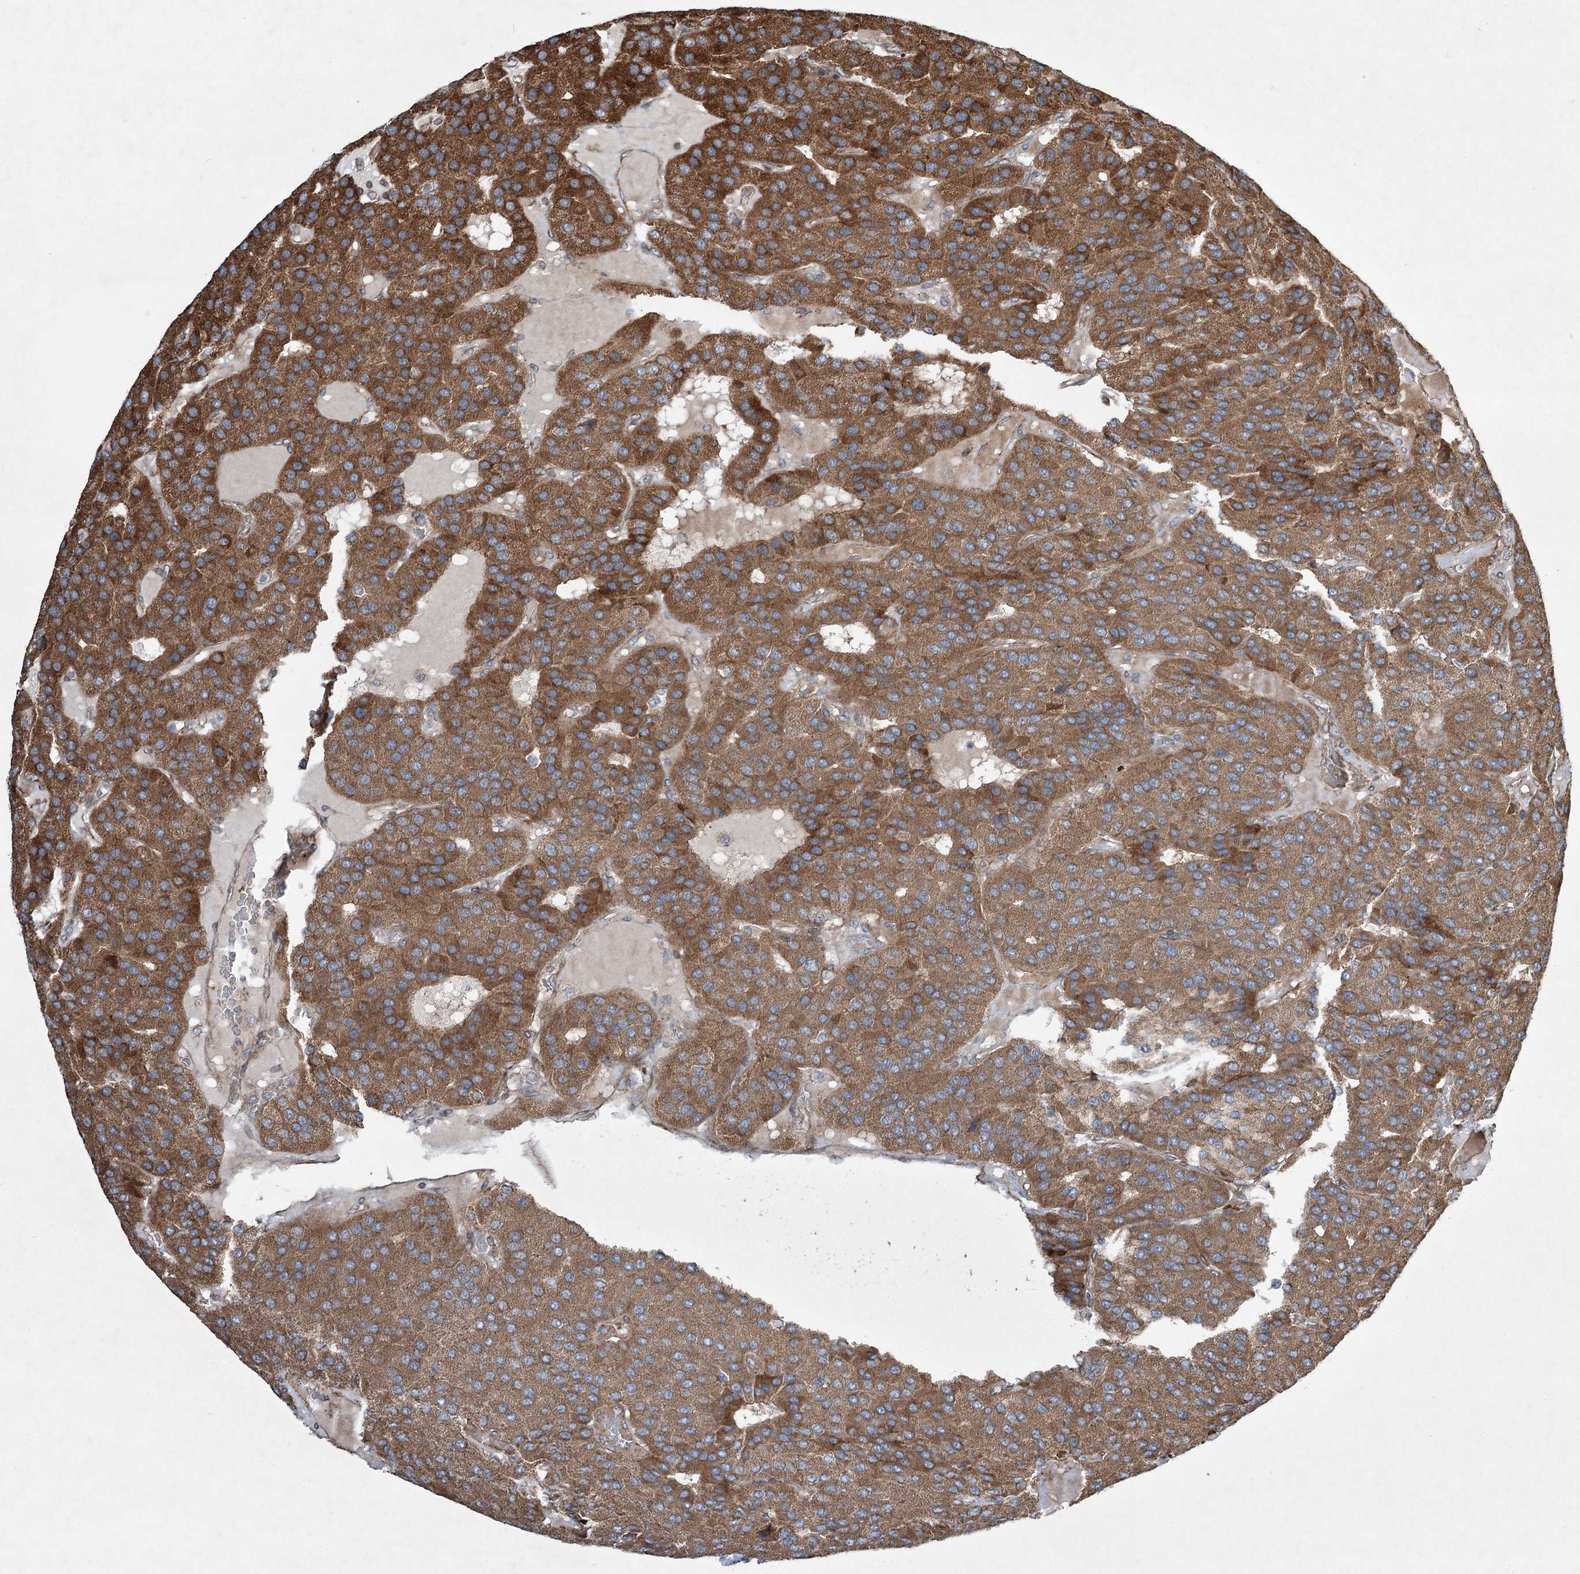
{"staining": {"intensity": "moderate", "quantity": ">75%", "location": "cytoplasmic/membranous"}, "tissue": "parathyroid gland", "cell_type": "Glandular cells", "image_type": "normal", "snomed": [{"axis": "morphology", "description": "Normal tissue, NOS"}, {"axis": "morphology", "description": "Adenoma, NOS"}, {"axis": "topography", "description": "Parathyroid gland"}], "caption": "Unremarkable parathyroid gland exhibits moderate cytoplasmic/membranous expression in approximately >75% of glandular cells, visualized by immunohistochemistry. The staining was performed using DAB, with brown indicating positive protein expression. Nuclei are stained blue with hematoxylin.", "gene": "SERINC5", "patient": {"sex": "female", "age": 86}}